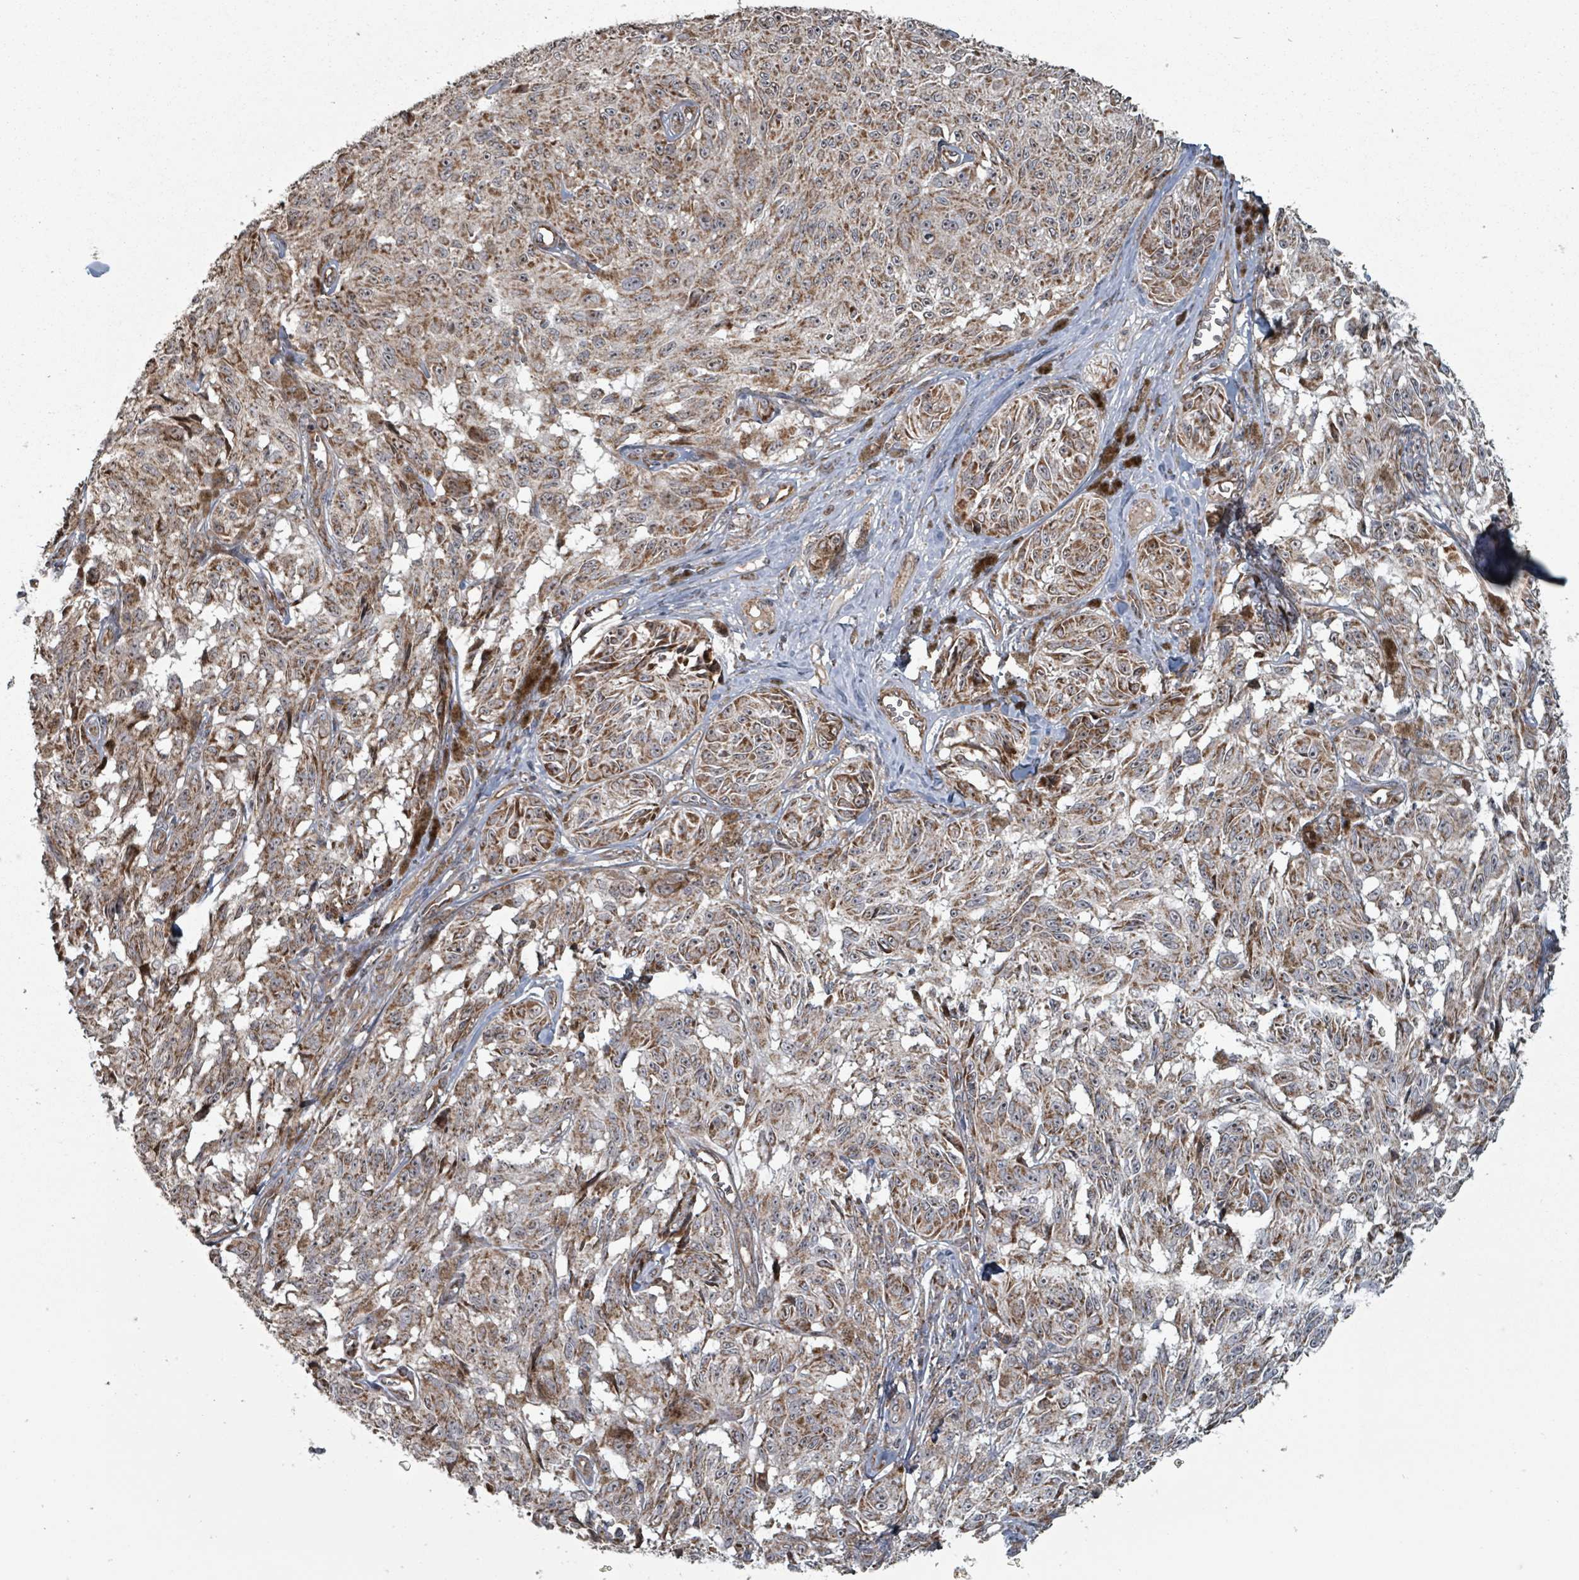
{"staining": {"intensity": "moderate", "quantity": ">75%", "location": "cytoplasmic/membranous"}, "tissue": "melanoma", "cell_type": "Tumor cells", "image_type": "cancer", "snomed": [{"axis": "morphology", "description": "Malignant melanoma, NOS"}, {"axis": "topography", "description": "Skin"}], "caption": "Melanoma stained for a protein (brown) exhibits moderate cytoplasmic/membranous positive staining in about >75% of tumor cells.", "gene": "MRPL4", "patient": {"sex": "male", "age": 68}}